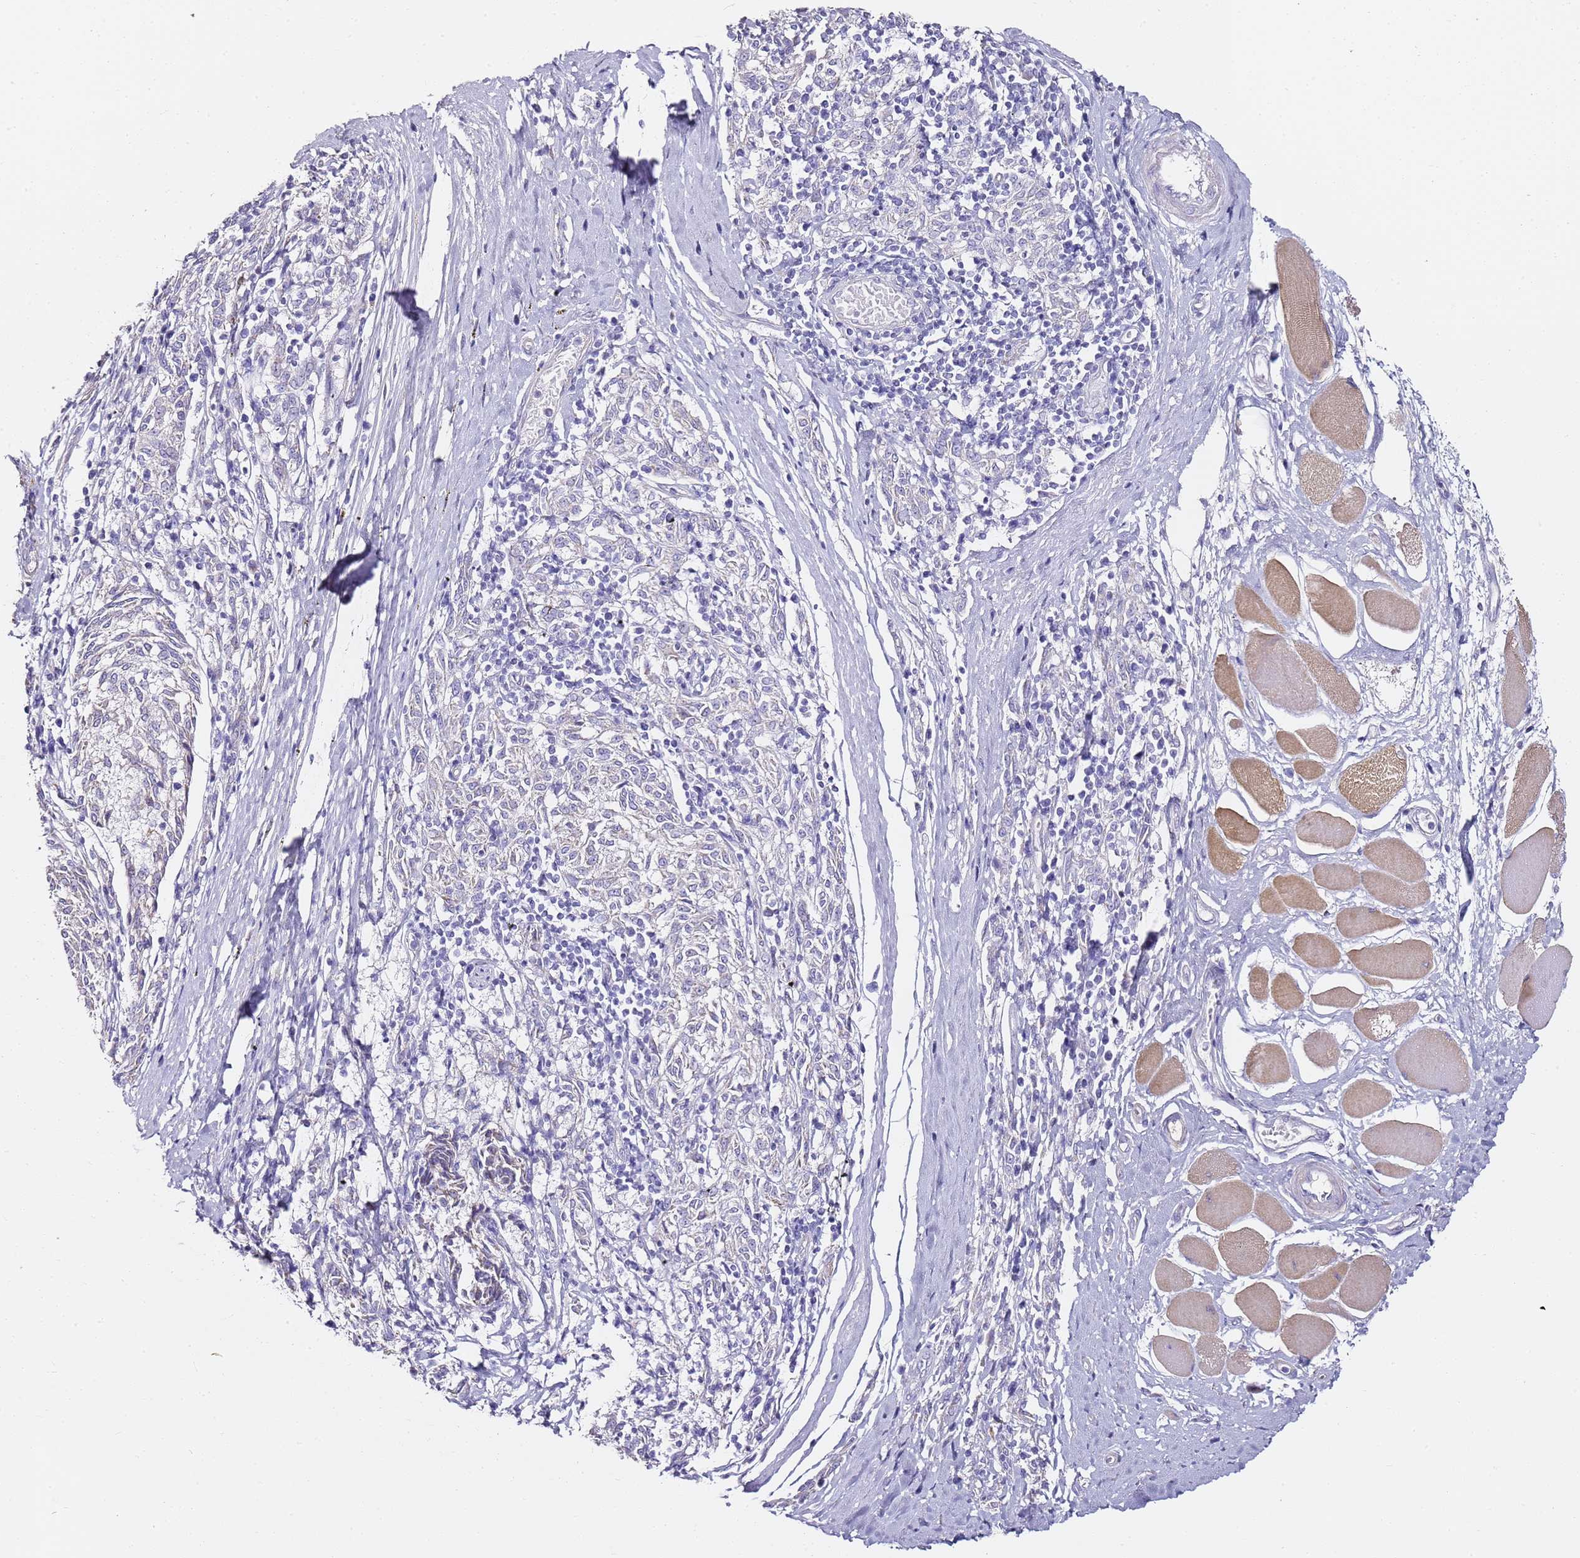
{"staining": {"intensity": "negative", "quantity": "none", "location": "none"}, "tissue": "melanoma", "cell_type": "Tumor cells", "image_type": "cancer", "snomed": [{"axis": "morphology", "description": "Malignant melanoma, NOS"}, {"axis": "topography", "description": "Skin"}], "caption": "There is no significant positivity in tumor cells of malignant melanoma.", "gene": "MYBPC3", "patient": {"sex": "female", "age": 72}}